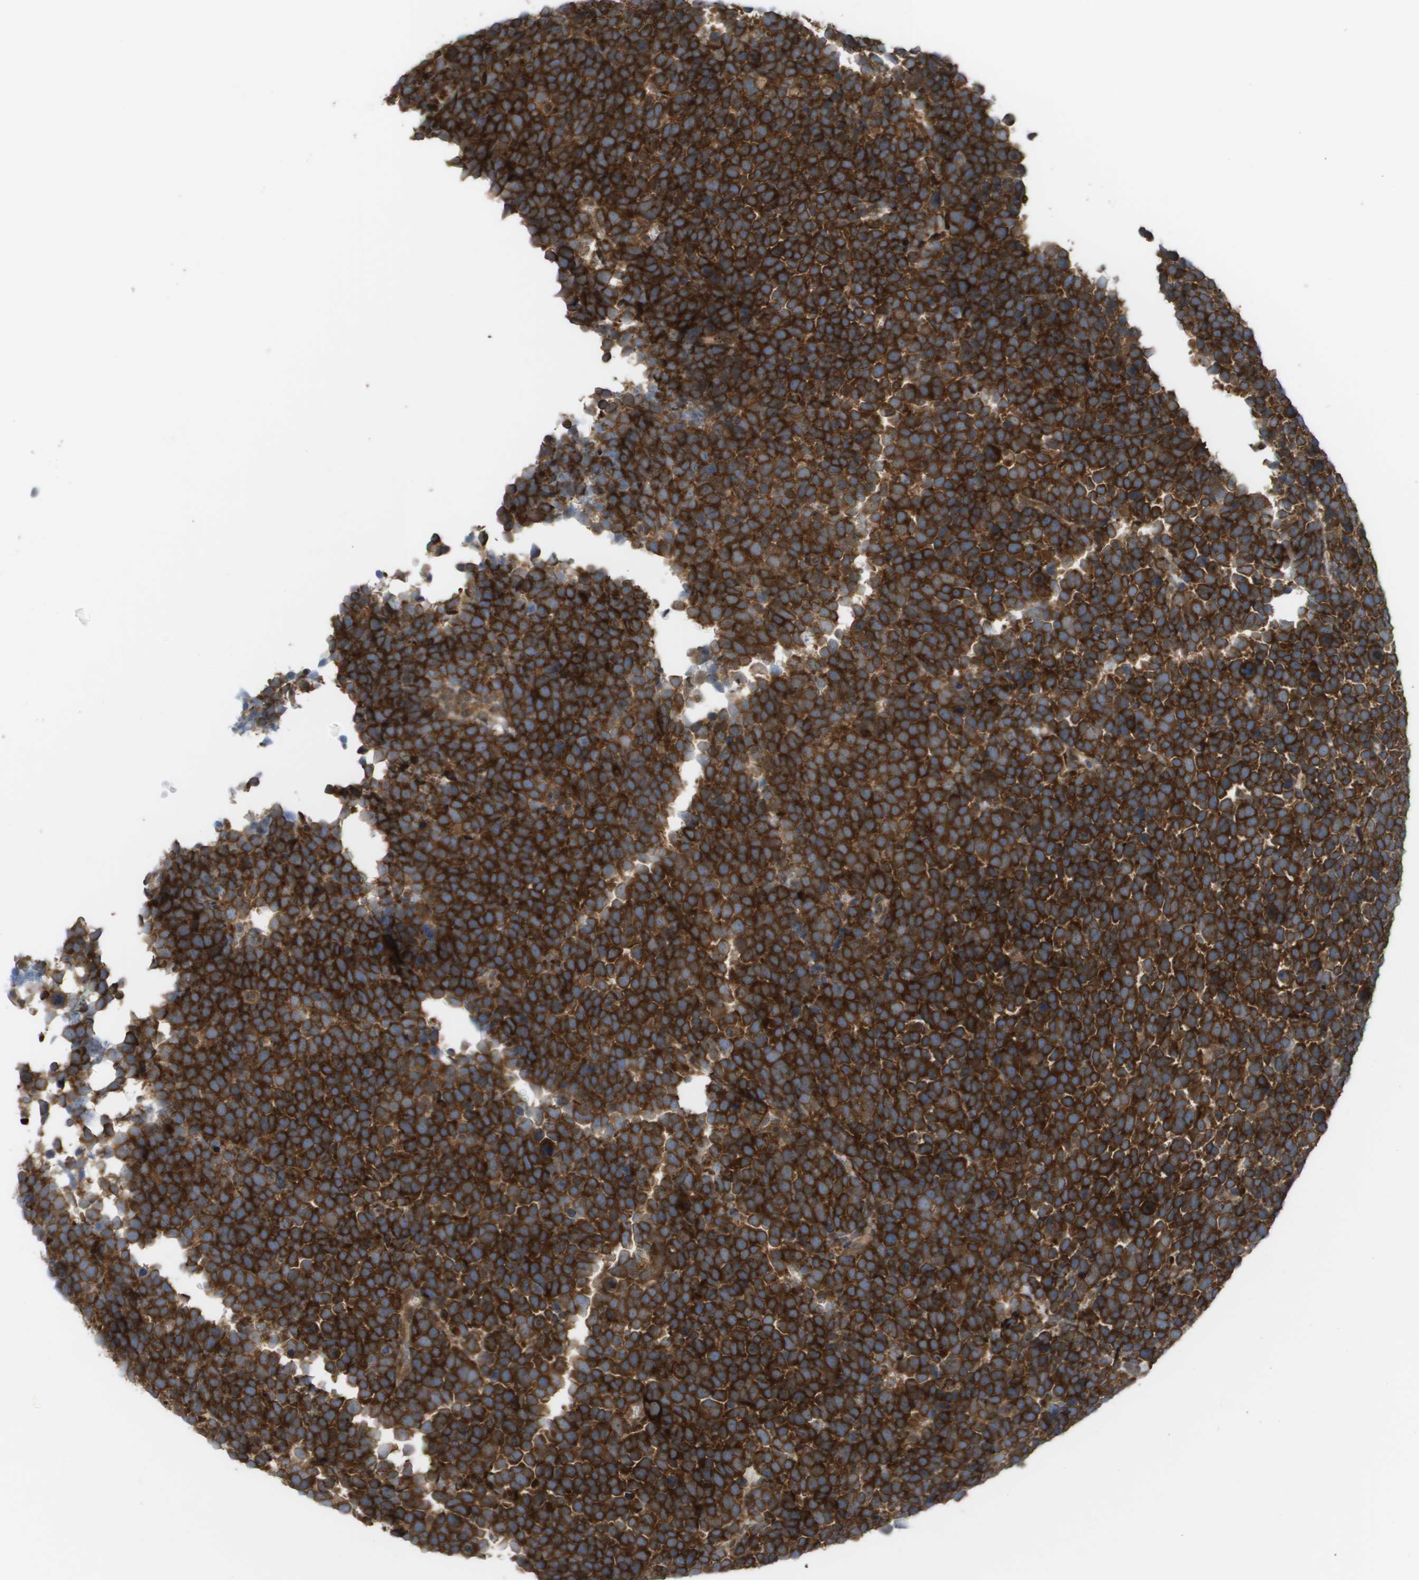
{"staining": {"intensity": "strong", "quantity": ">75%", "location": "cytoplasmic/membranous"}, "tissue": "urothelial cancer", "cell_type": "Tumor cells", "image_type": "cancer", "snomed": [{"axis": "morphology", "description": "Urothelial carcinoma, High grade"}, {"axis": "topography", "description": "Urinary bladder"}], "caption": "High-power microscopy captured an immunohistochemistry (IHC) histopathology image of urothelial cancer, revealing strong cytoplasmic/membranous staining in about >75% of tumor cells.", "gene": "CTPS2", "patient": {"sex": "female", "age": 82}}